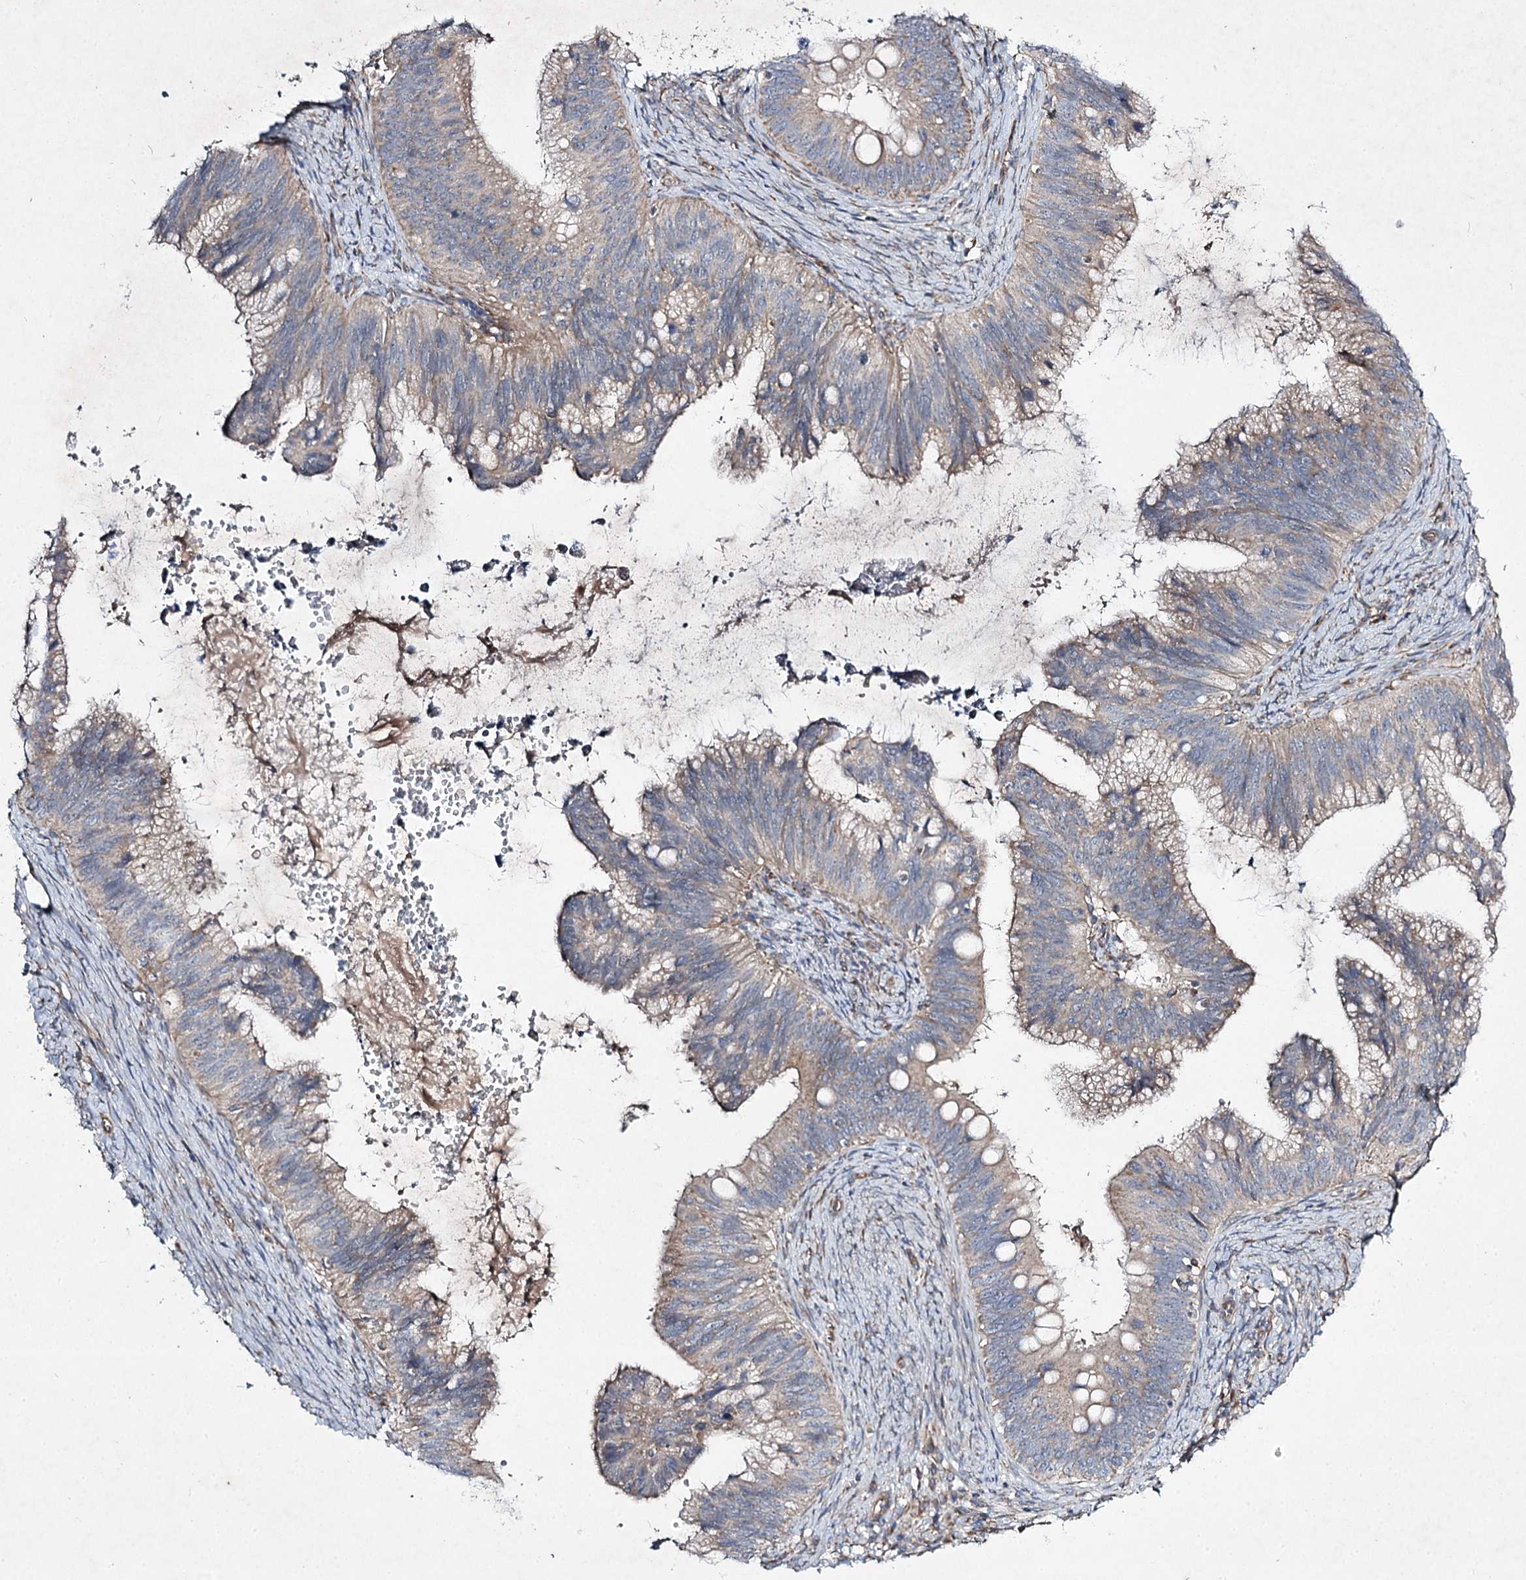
{"staining": {"intensity": "weak", "quantity": "25%-75%", "location": "cytoplasmic/membranous"}, "tissue": "cervical cancer", "cell_type": "Tumor cells", "image_type": "cancer", "snomed": [{"axis": "morphology", "description": "Adenocarcinoma, NOS"}, {"axis": "topography", "description": "Cervix"}], "caption": "Immunohistochemical staining of cervical cancer displays low levels of weak cytoplasmic/membranous expression in about 25%-75% of tumor cells.", "gene": "KIAA0825", "patient": {"sex": "female", "age": 42}}